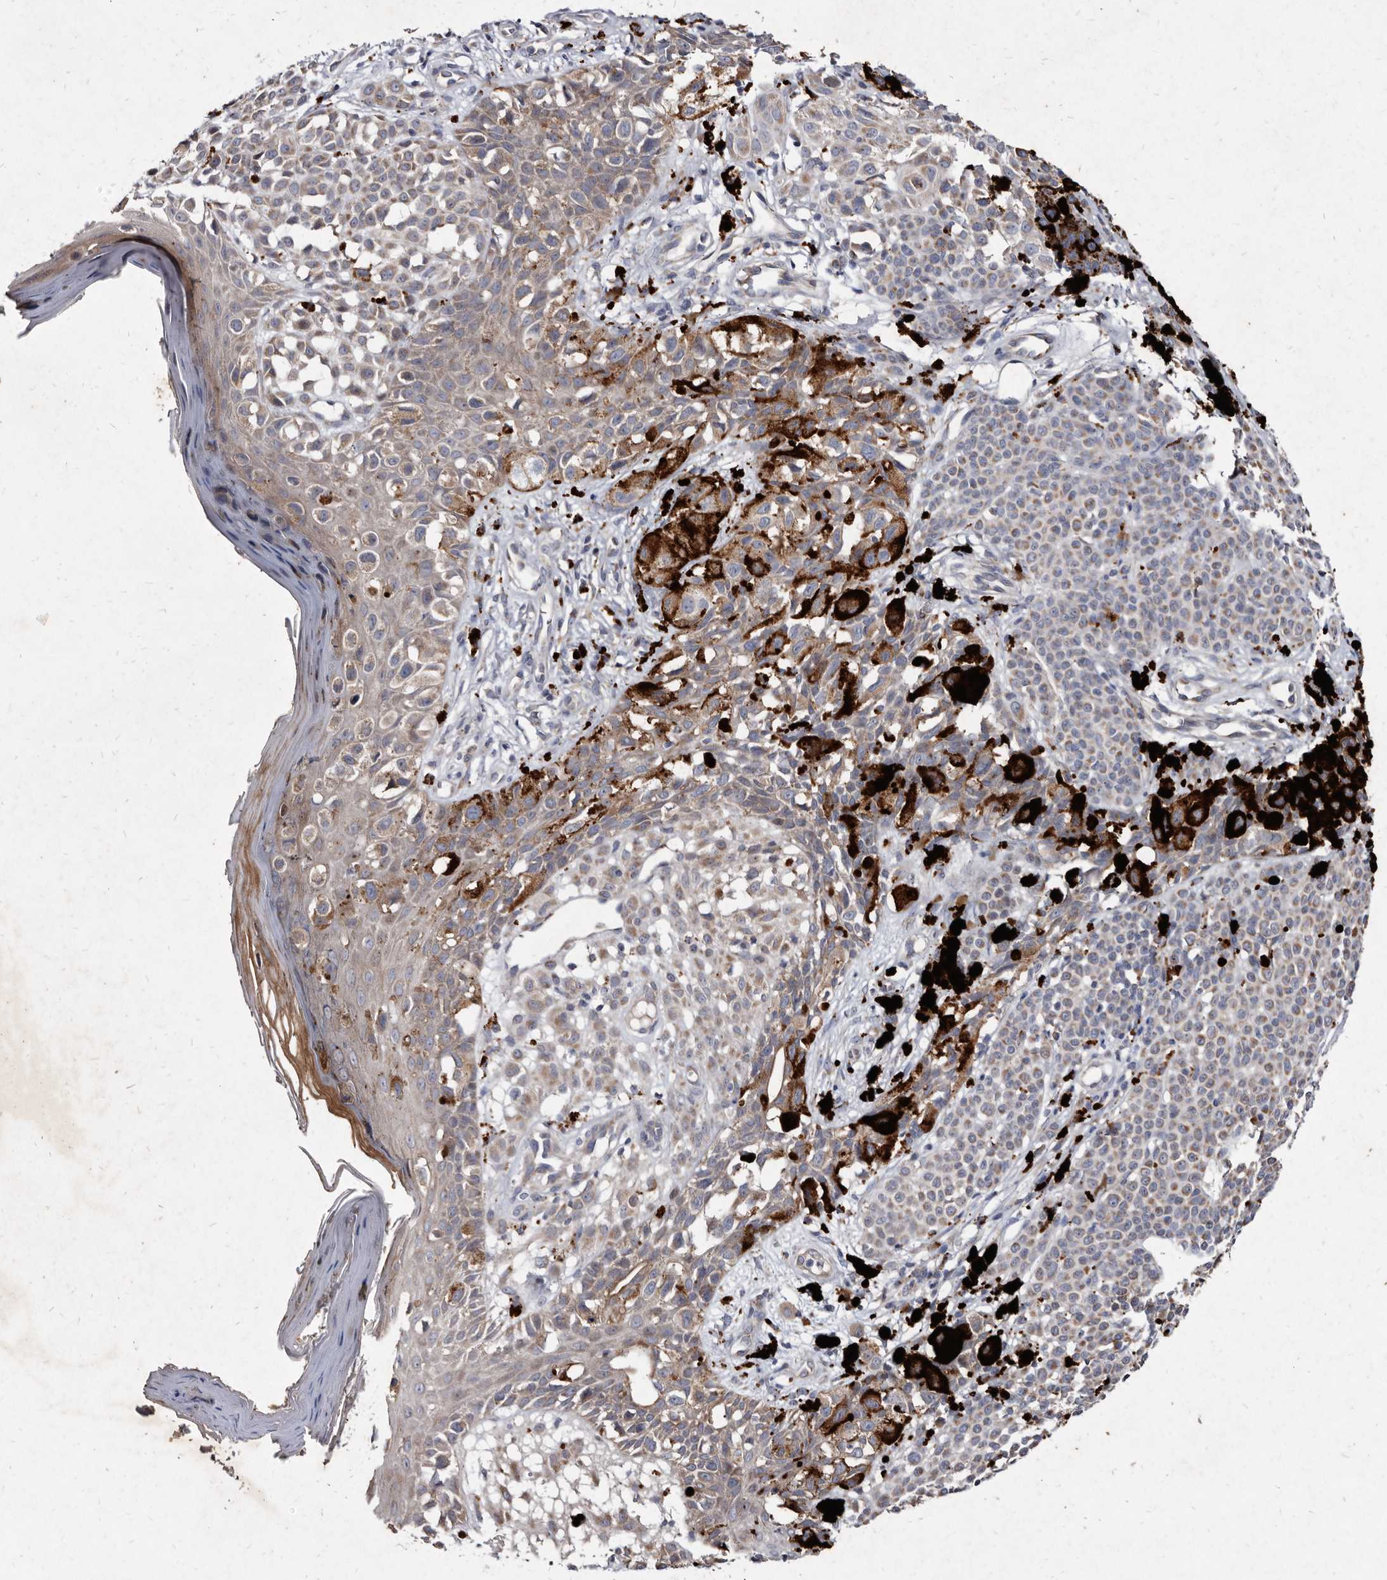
{"staining": {"intensity": "moderate", "quantity": ">75%", "location": "cytoplasmic/membranous"}, "tissue": "melanoma", "cell_type": "Tumor cells", "image_type": "cancer", "snomed": [{"axis": "morphology", "description": "Malignant melanoma, NOS"}, {"axis": "topography", "description": "Skin of leg"}], "caption": "About >75% of tumor cells in human melanoma exhibit moderate cytoplasmic/membranous protein expression as visualized by brown immunohistochemical staining.", "gene": "YPEL3", "patient": {"sex": "female", "age": 72}}